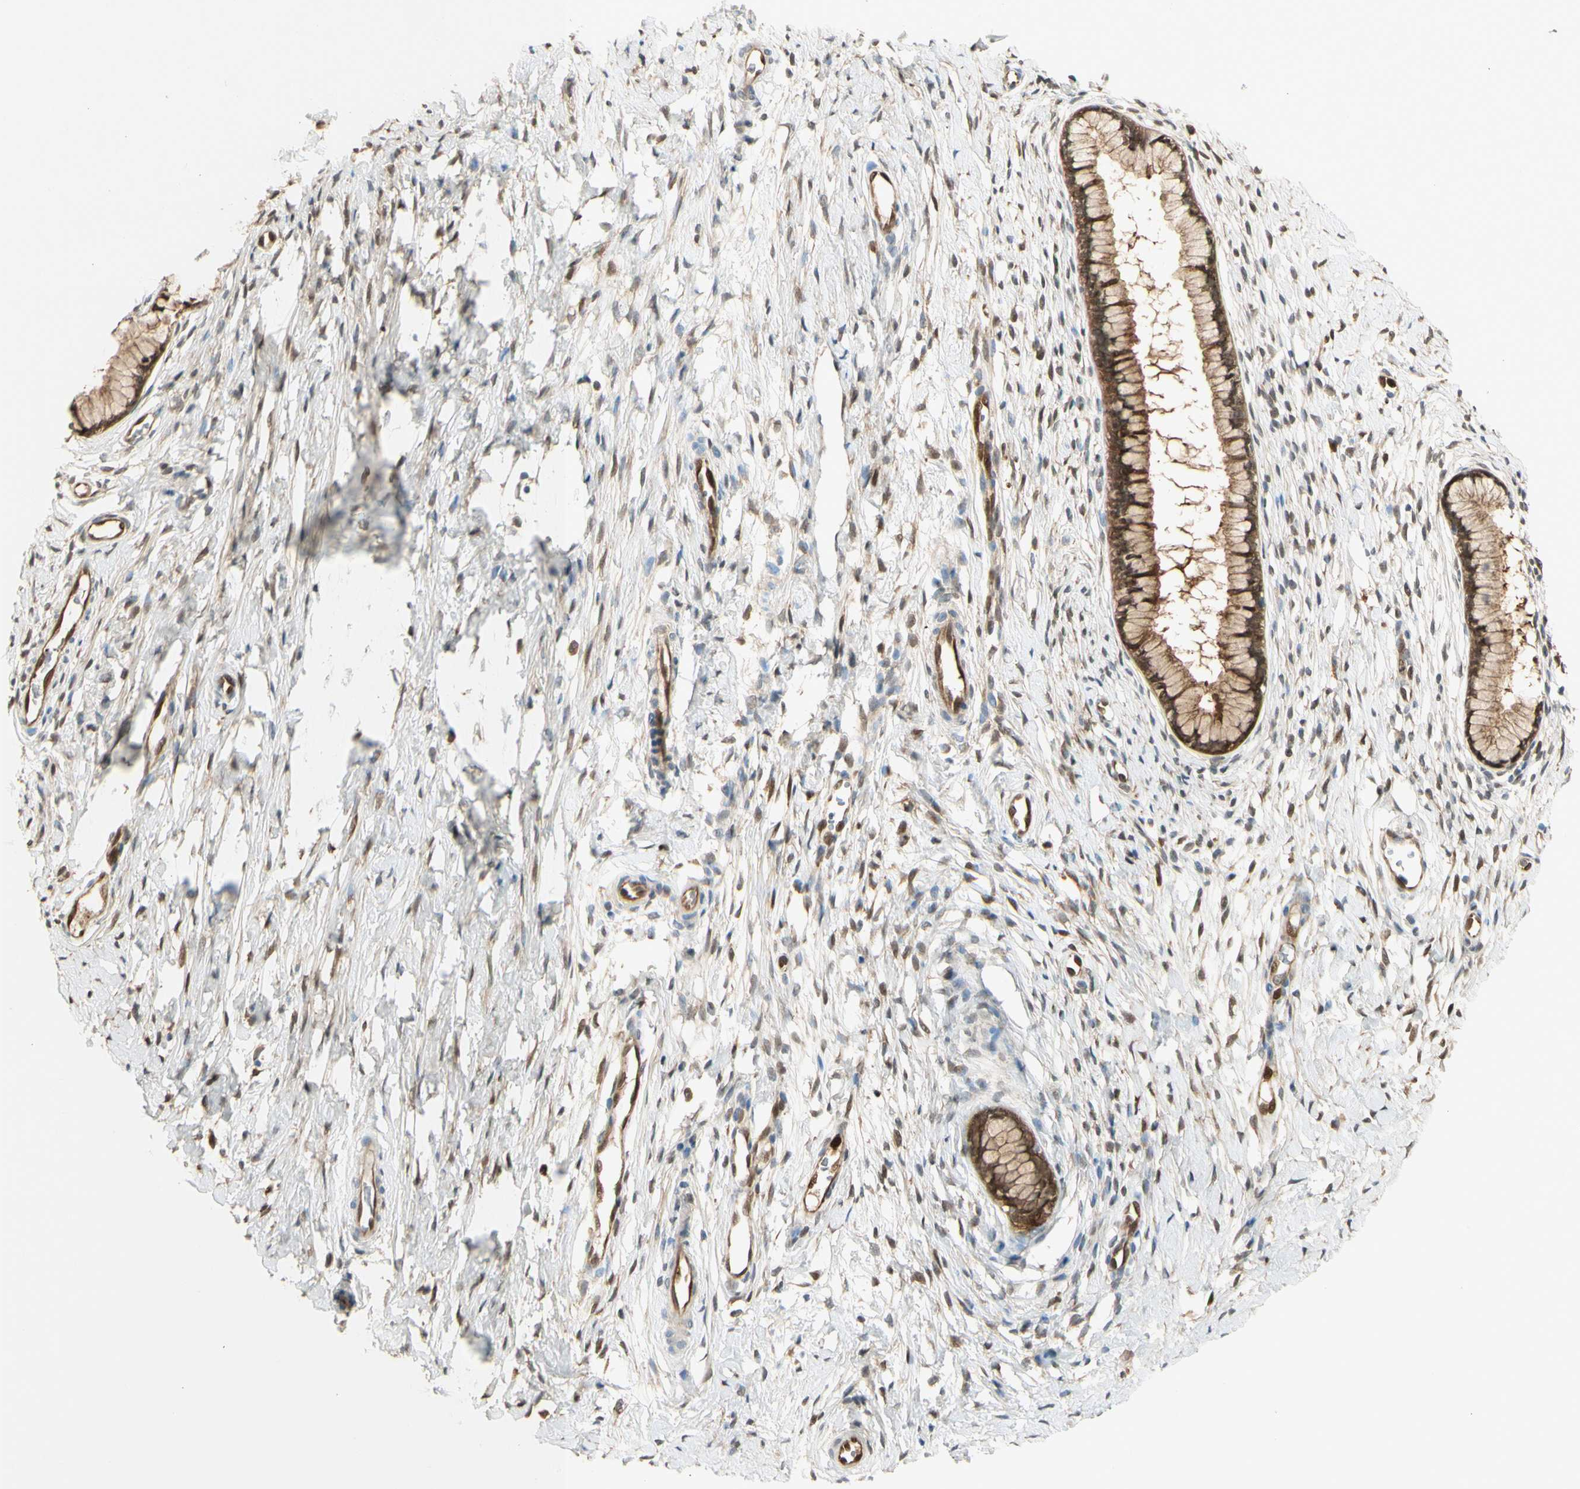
{"staining": {"intensity": "moderate", "quantity": ">75%", "location": "cytoplasmic/membranous"}, "tissue": "cervix", "cell_type": "Glandular cells", "image_type": "normal", "snomed": [{"axis": "morphology", "description": "Normal tissue, NOS"}, {"axis": "topography", "description": "Cervix"}], "caption": "Immunohistochemistry (IHC) photomicrograph of unremarkable cervix stained for a protein (brown), which shows medium levels of moderate cytoplasmic/membranous expression in approximately >75% of glandular cells.", "gene": "SERPINB6", "patient": {"sex": "female", "age": 65}}